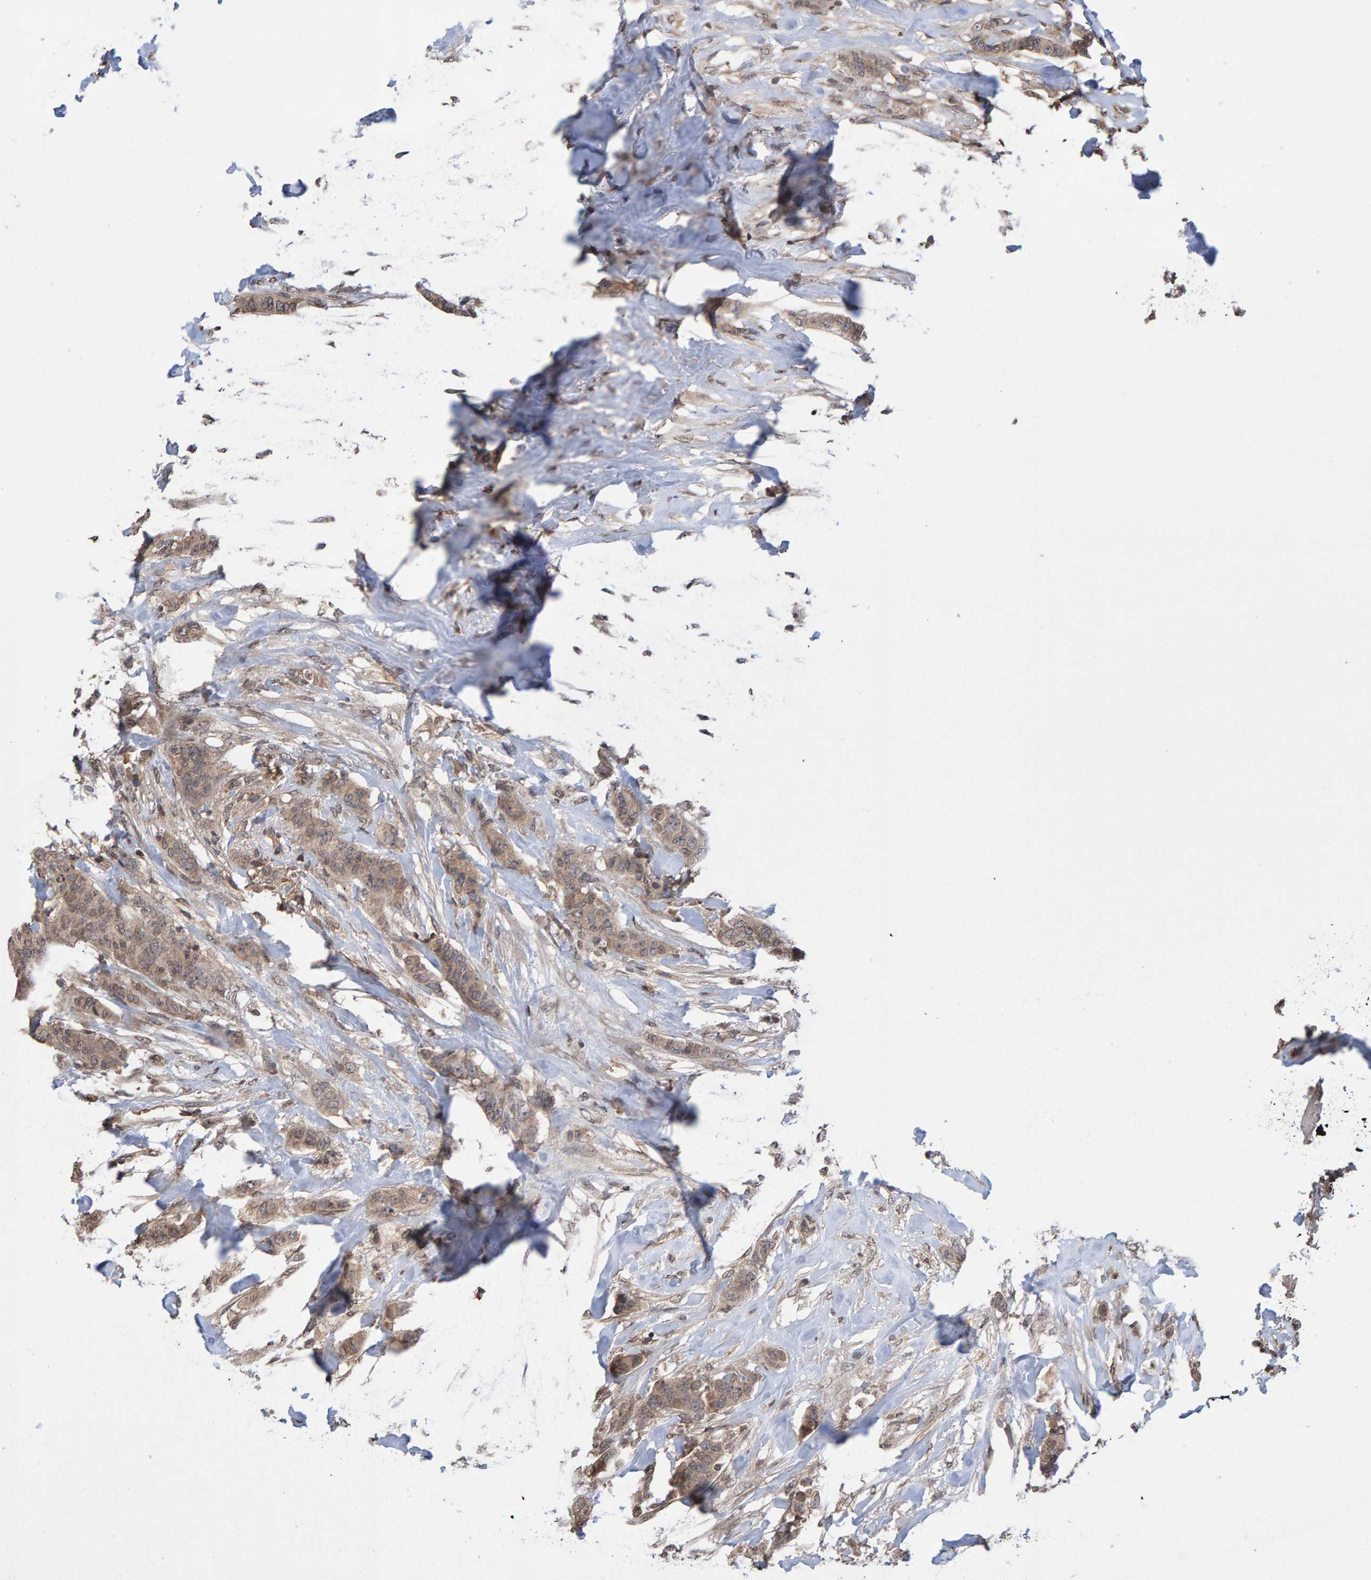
{"staining": {"intensity": "weak", "quantity": ">75%", "location": "cytoplasmic/membranous"}, "tissue": "breast cancer", "cell_type": "Tumor cells", "image_type": "cancer", "snomed": [{"axis": "morphology", "description": "Normal tissue, NOS"}, {"axis": "morphology", "description": "Duct carcinoma"}, {"axis": "topography", "description": "Breast"}], "caption": "A low amount of weak cytoplasmic/membranous staining is identified in about >75% of tumor cells in invasive ductal carcinoma (breast) tissue.", "gene": "GAB2", "patient": {"sex": "female", "age": 40}}